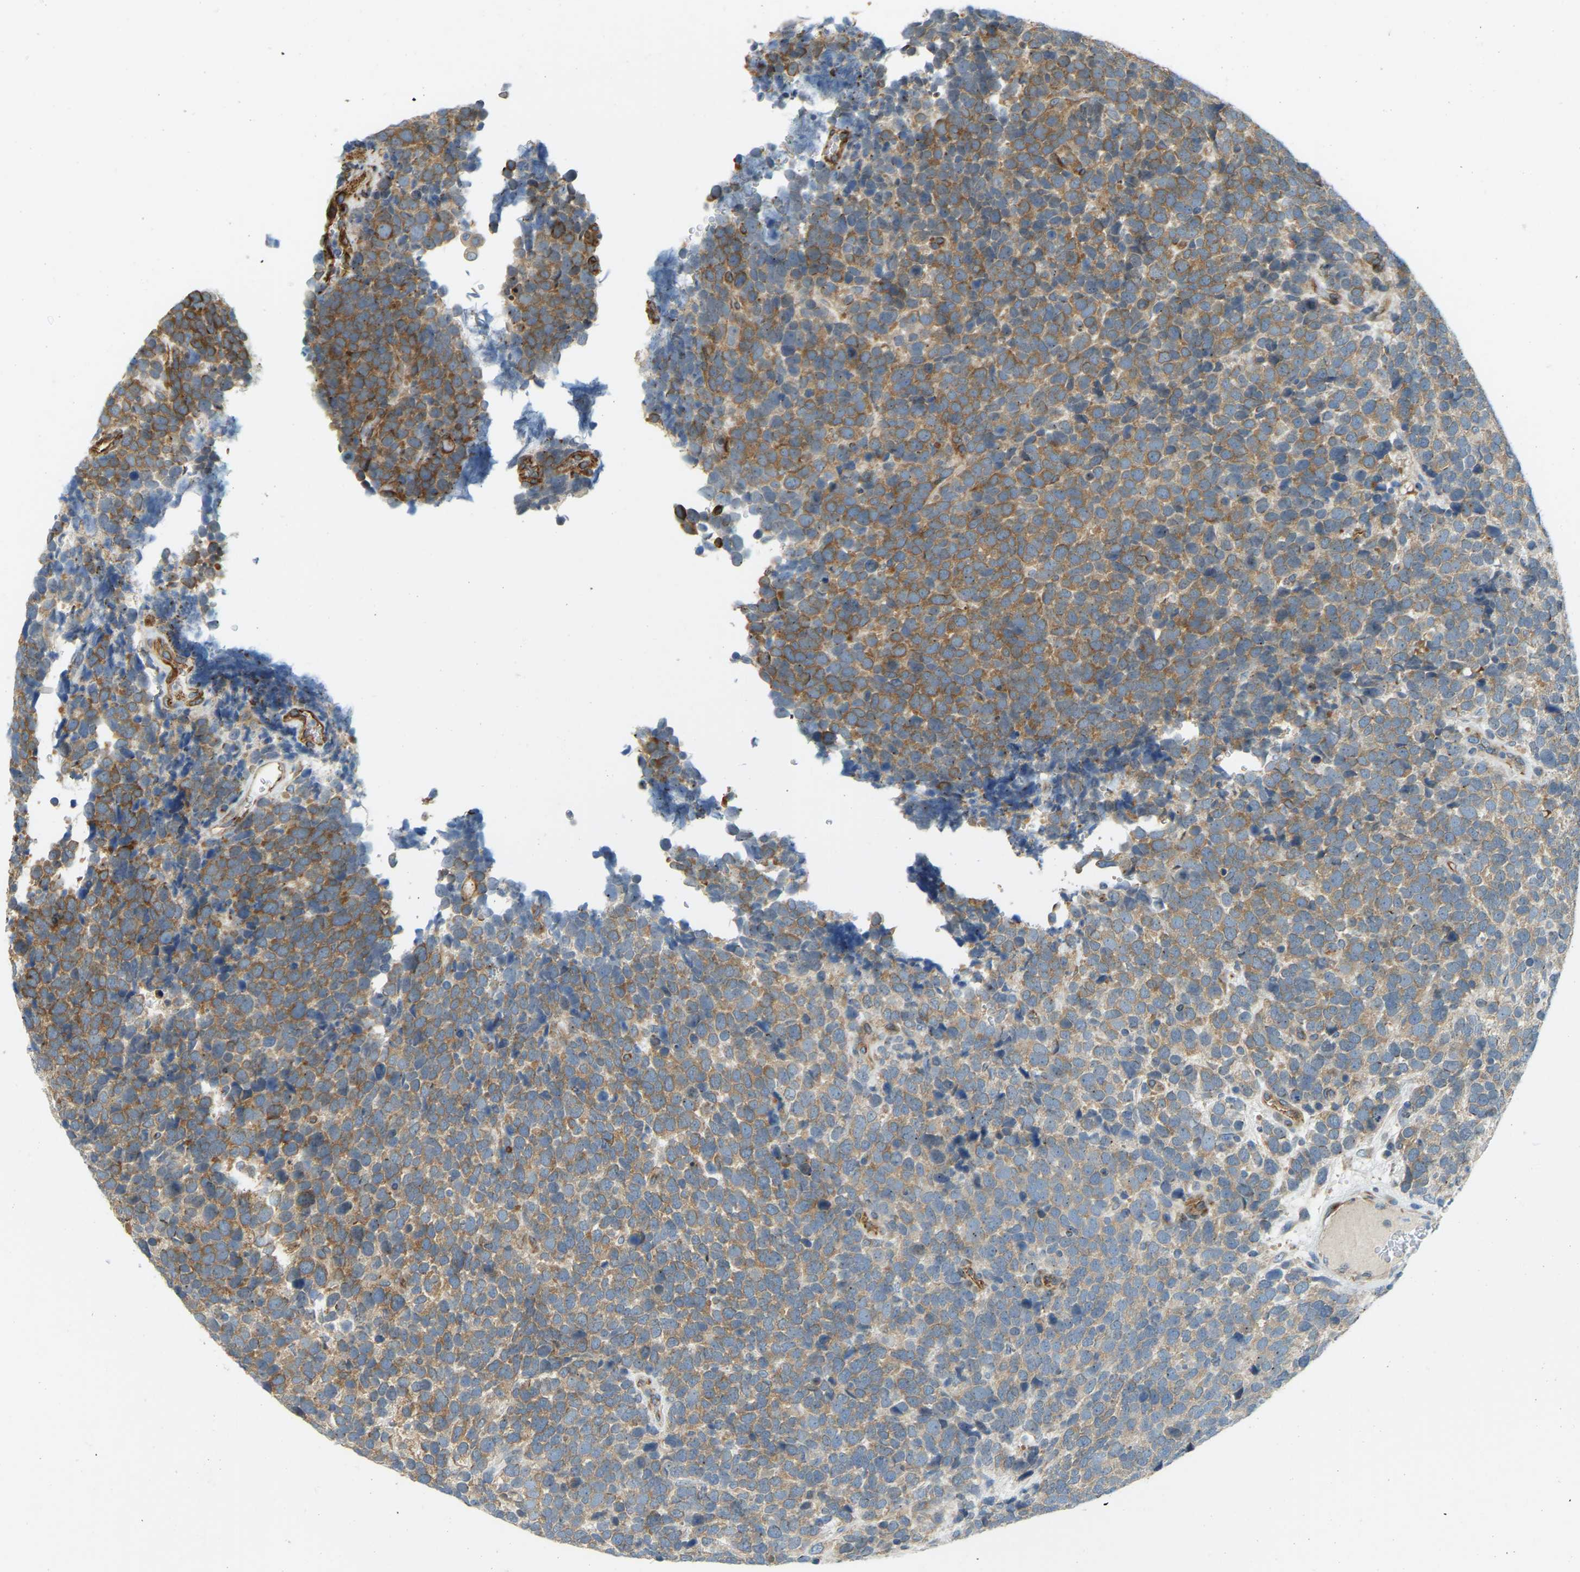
{"staining": {"intensity": "moderate", "quantity": ">75%", "location": "cytoplasmic/membranous"}, "tissue": "urothelial cancer", "cell_type": "Tumor cells", "image_type": "cancer", "snomed": [{"axis": "morphology", "description": "Urothelial carcinoma, High grade"}, {"axis": "topography", "description": "Urinary bladder"}], "caption": "Protein analysis of high-grade urothelial carcinoma tissue exhibits moderate cytoplasmic/membranous expression in approximately >75% of tumor cells.", "gene": "NME8", "patient": {"sex": "female", "age": 82}}